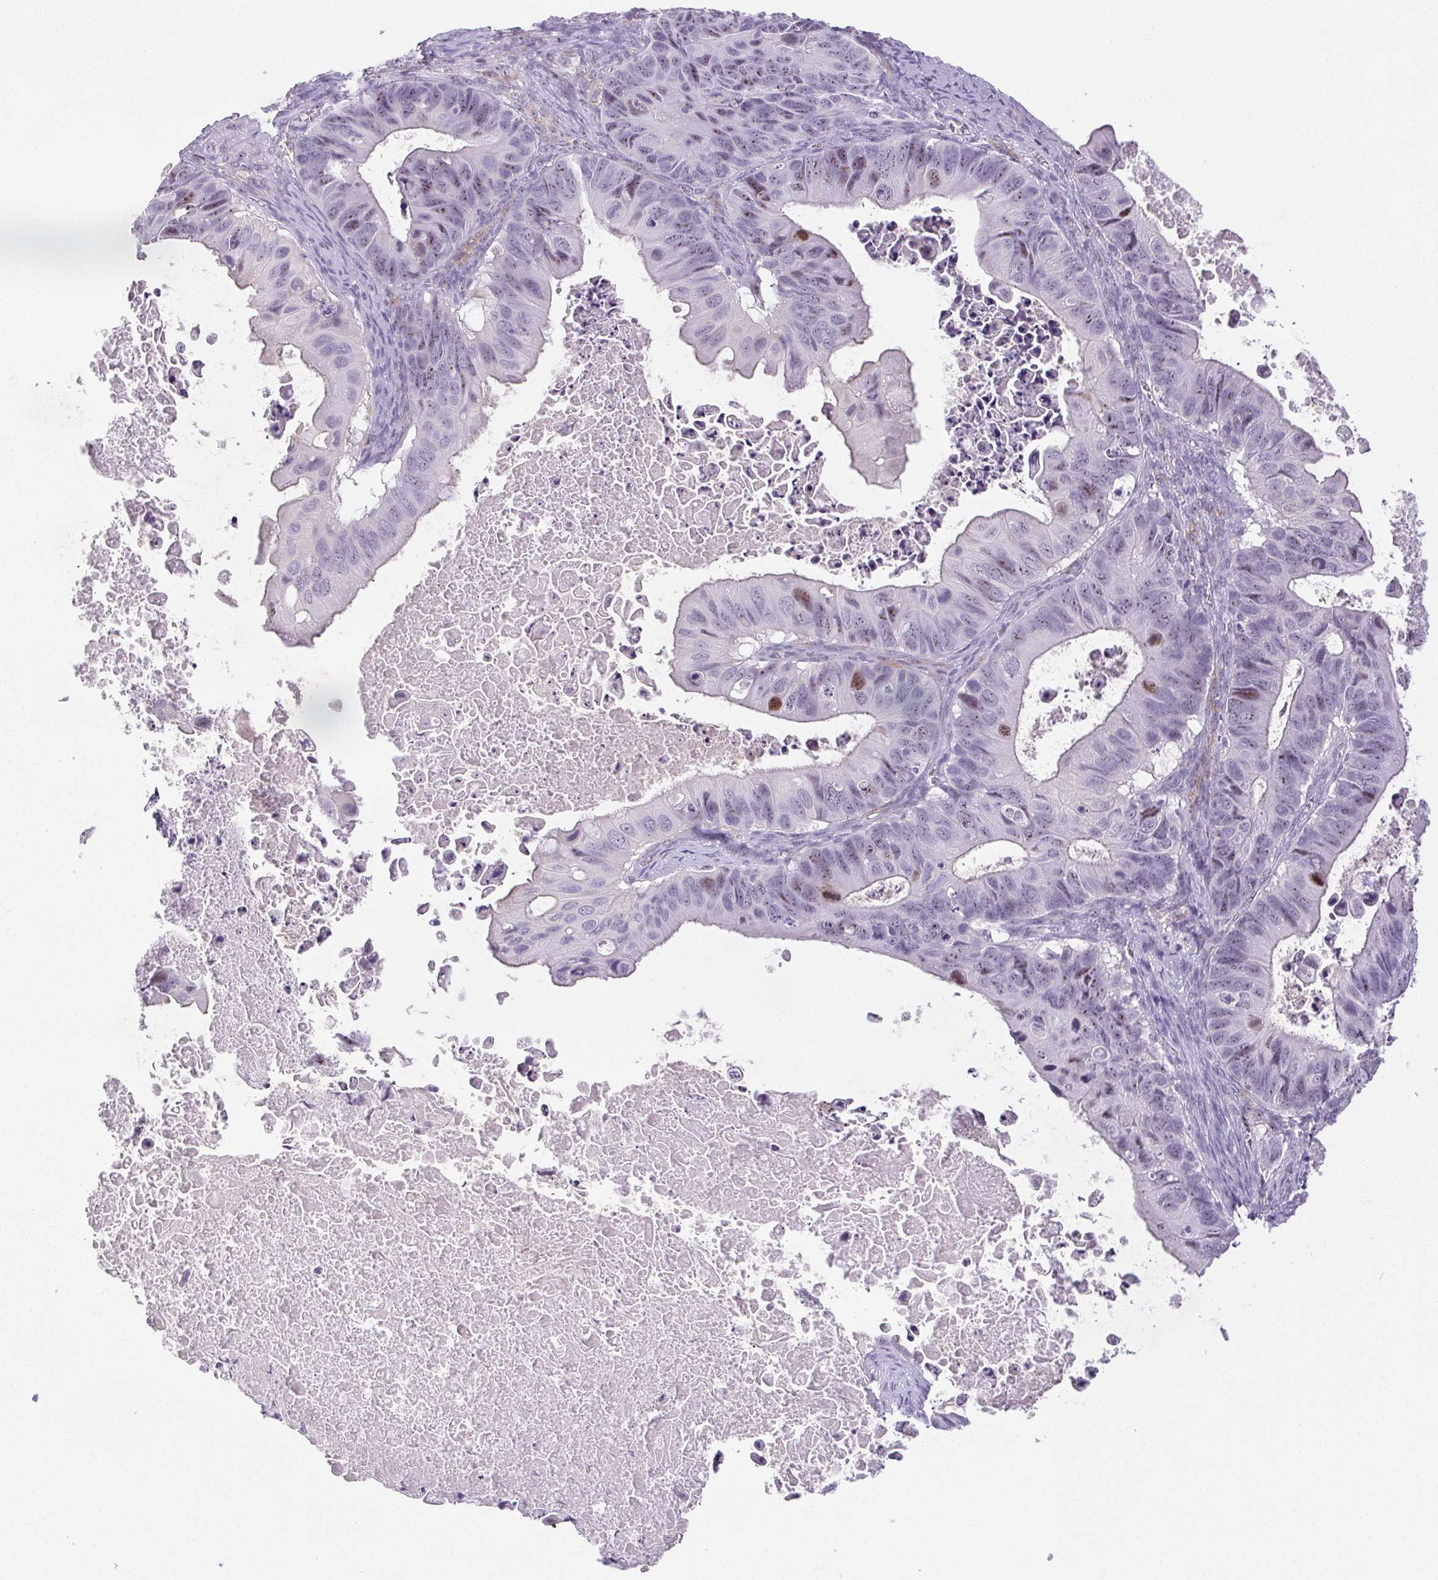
{"staining": {"intensity": "moderate", "quantity": "<25%", "location": "nuclear"}, "tissue": "ovarian cancer", "cell_type": "Tumor cells", "image_type": "cancer", "snomed": [{"axis": "morphology", "description": "Cystadenocarcinoma, mucinous, NOS"}, {"axis": "topography", "description": "Ovary"}], "caption": "There is low levels of moderate nuclear staining in tumor cells of ovarian mucinous cystadenocarcinoma, as demonstrated by immunohistochemical staining (brown color).", "gene": "ST8SIA3", "patient": {"sex": "female", "age": 64}}